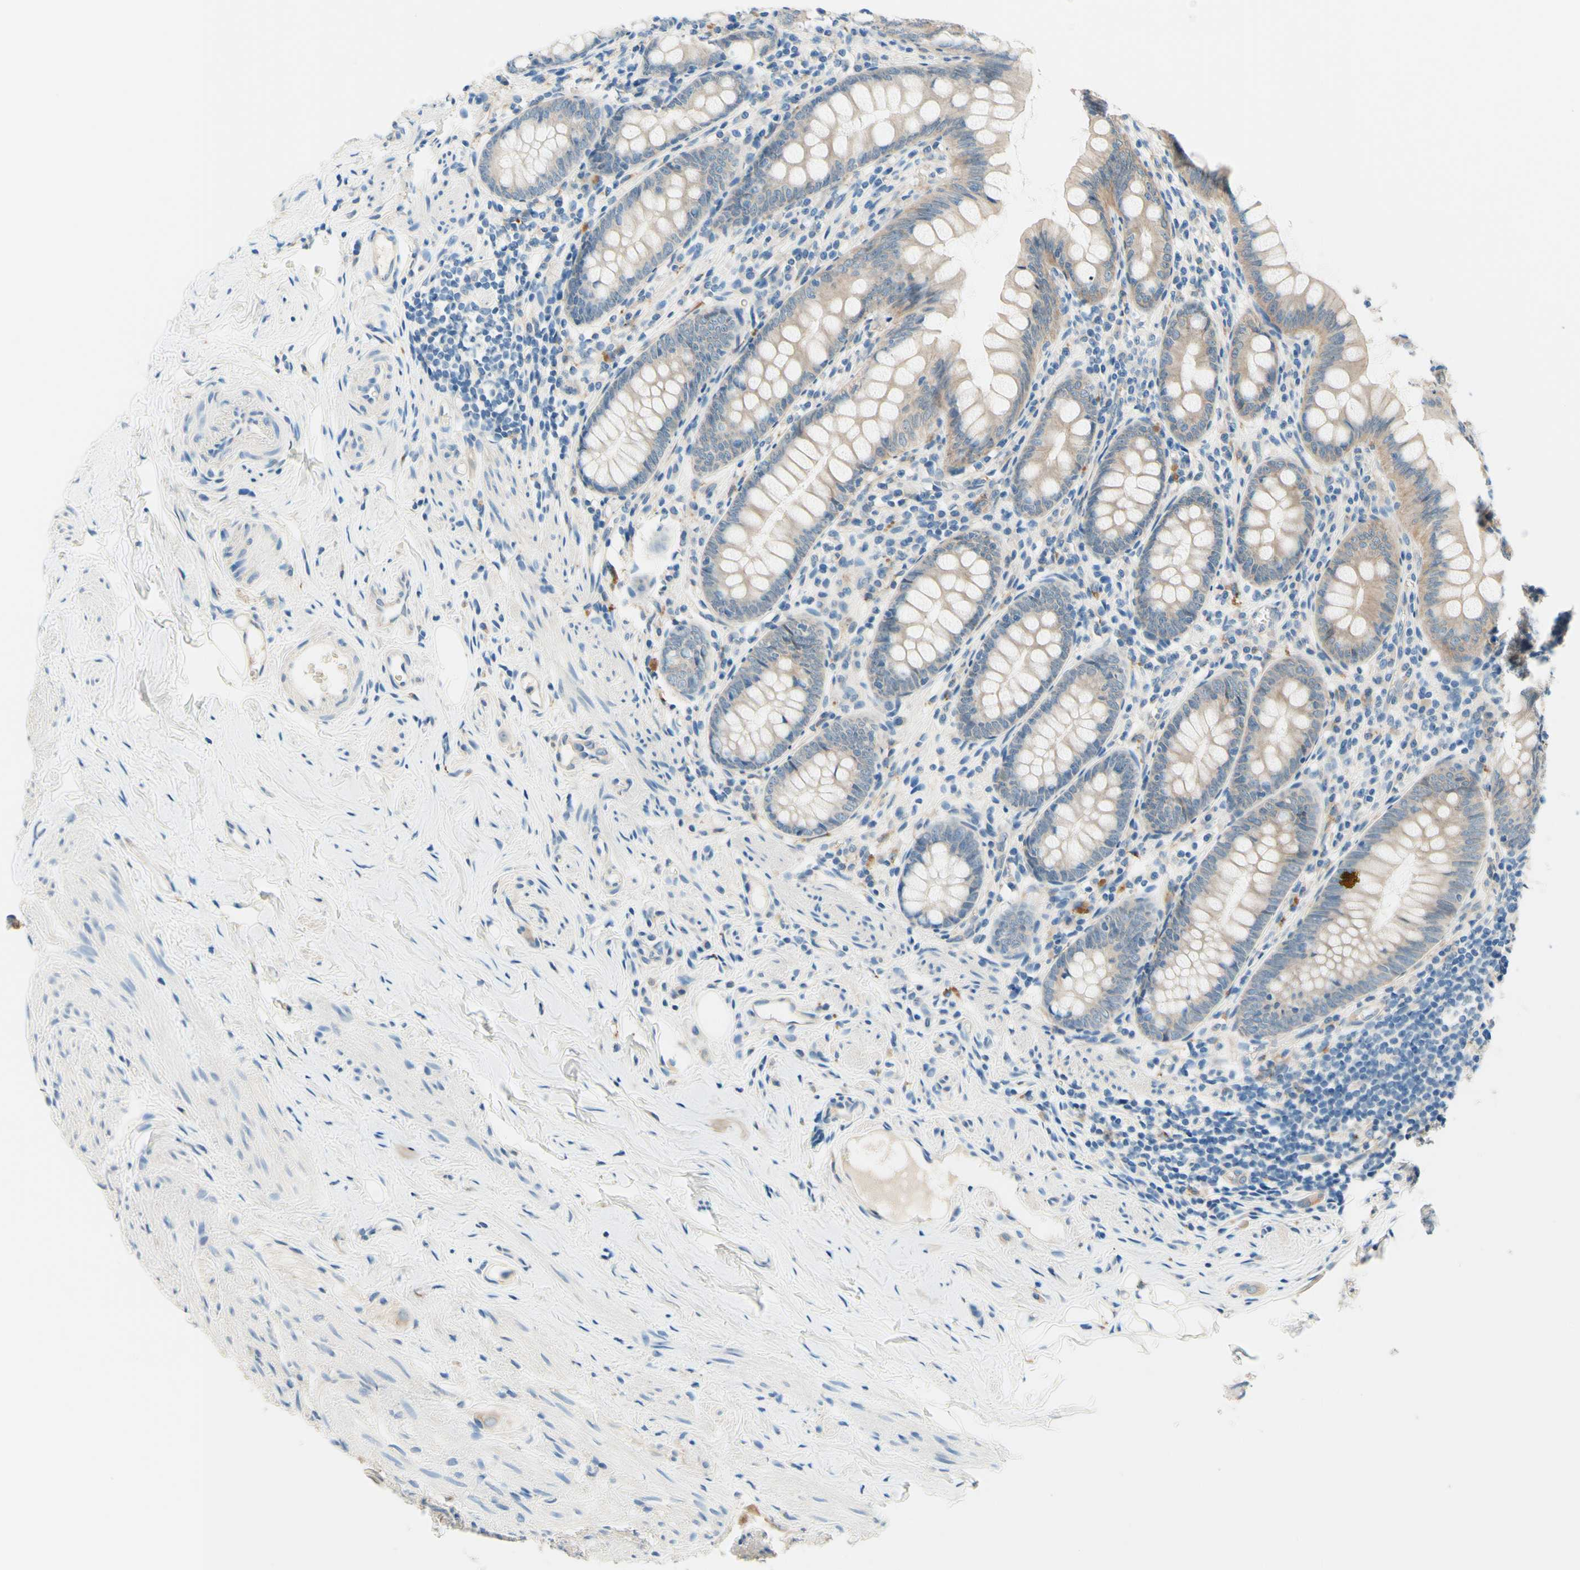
{"staining": {"intensity": "weak", "quantity": "25%-75%", "location": "cytoplasmic/membranous"}, "tissue": "appendix", "cell_type": "Glandular cells", "image_type": "normal", "snomed": [{"axis": "morphology", "description": "Normal tissue, NOS"}, {"axis": "topography", "description": "Appendix"}], "caption": "Human appendix stained with a brown dye exhibits weak cytoplasmic/membranous positive expression in about 25%-75% of glandular cells.", "gene": "SIGLEC9", "patient": {"sex": "female", "age": 77}}